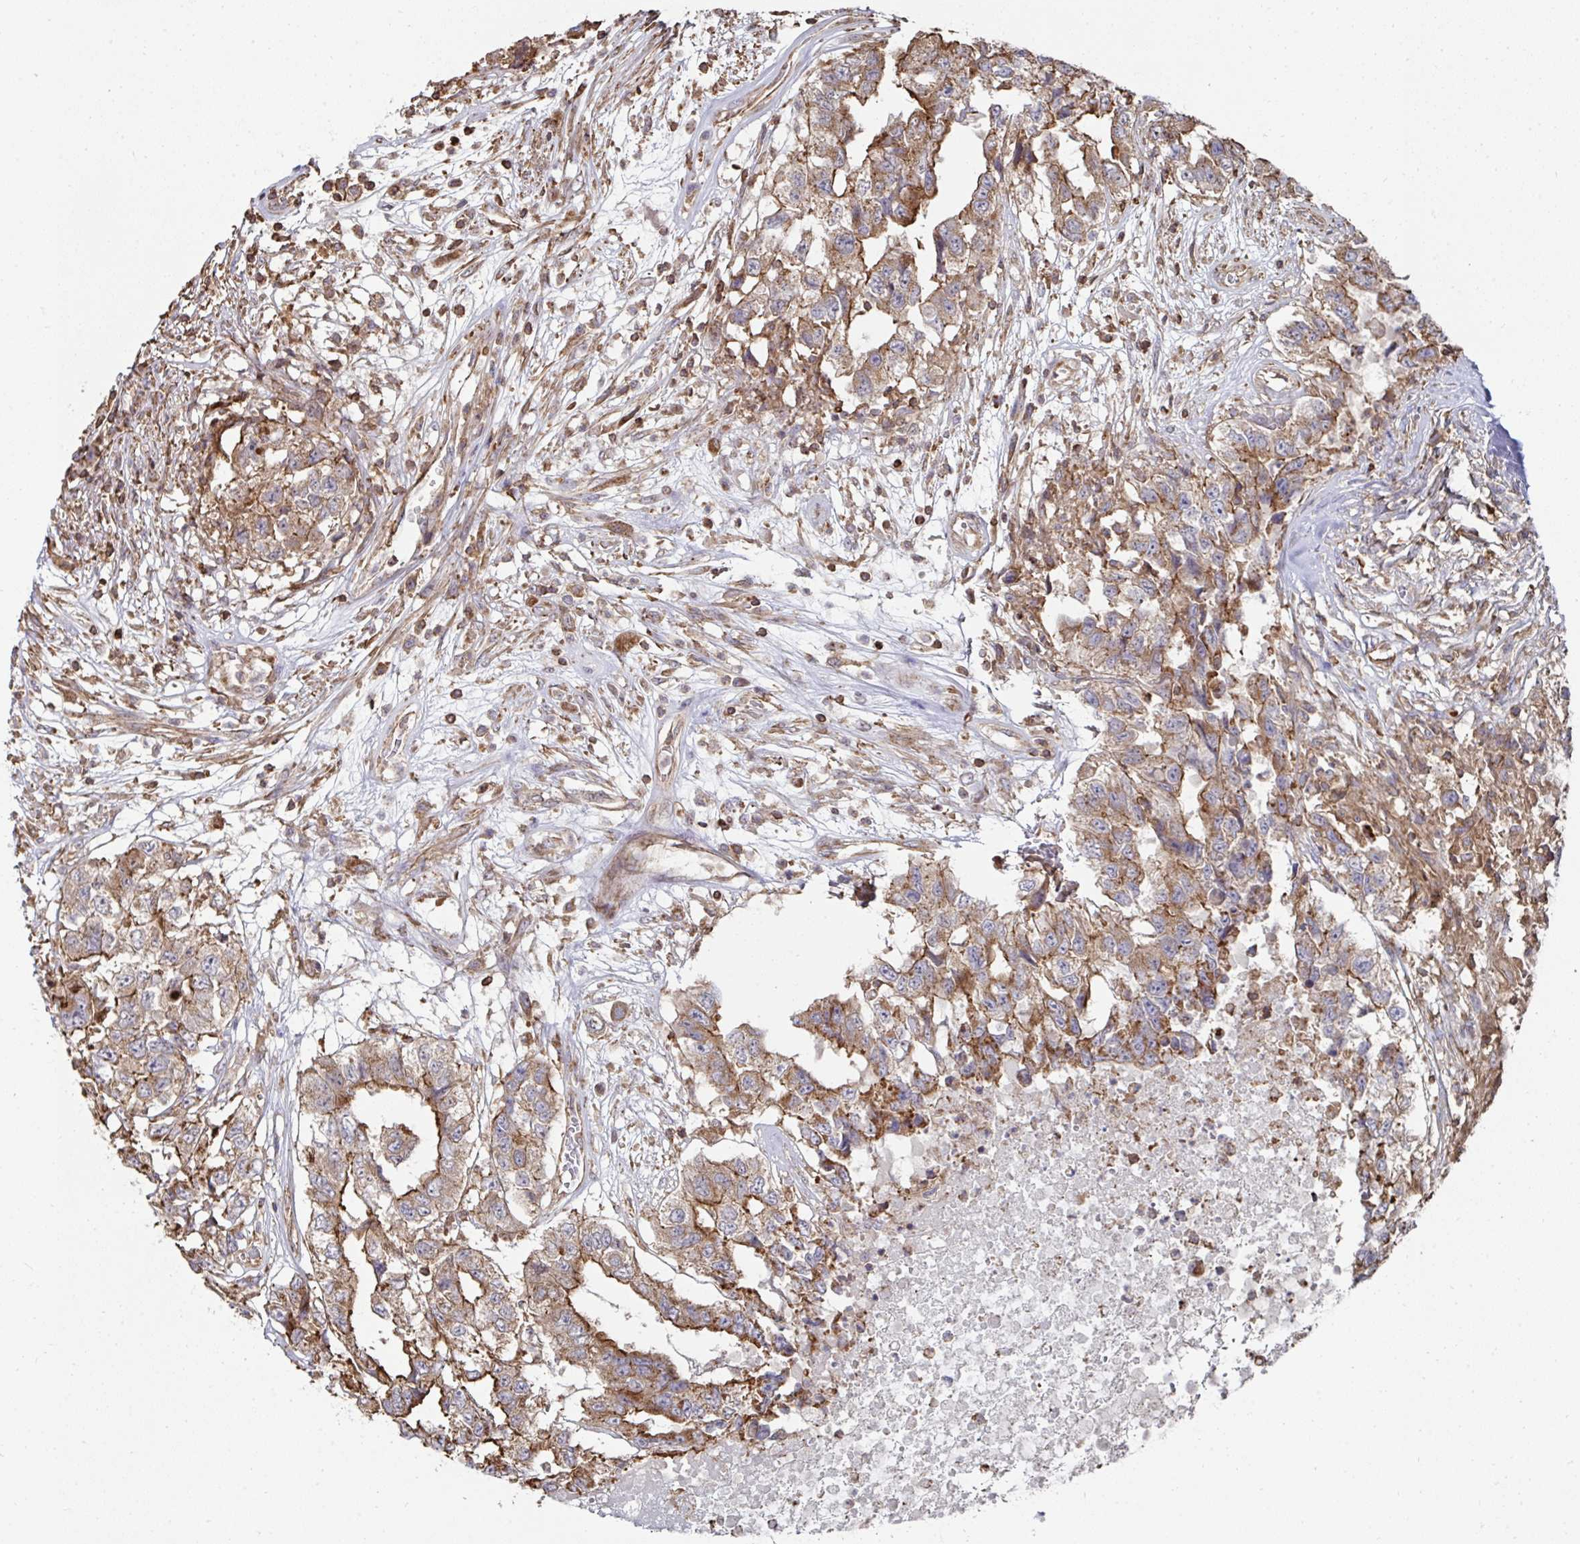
{"staining": {"intensity": "moderate", "quantity": ">75%", "location": "cytoplasmic/membranous"}, "tissue": "testis cancer", "cell_type": "Tumor cells", "image_type": "cancer", "snomed": [{"axis": "morphology", "description": "Carcinoma, Embryonal, NOS"}, {"axis": "topography", "description": "Testis"}], "caption": "This photomicrograph exhibits immunohistochemistry staining of human embryonal carcinoma (testis), with medium moderate cytoplasmic/membranous expression in approximately >75% of tumor cells.", "gene": "DZANK1", "patient": {"sex": "male", "age": 83}}